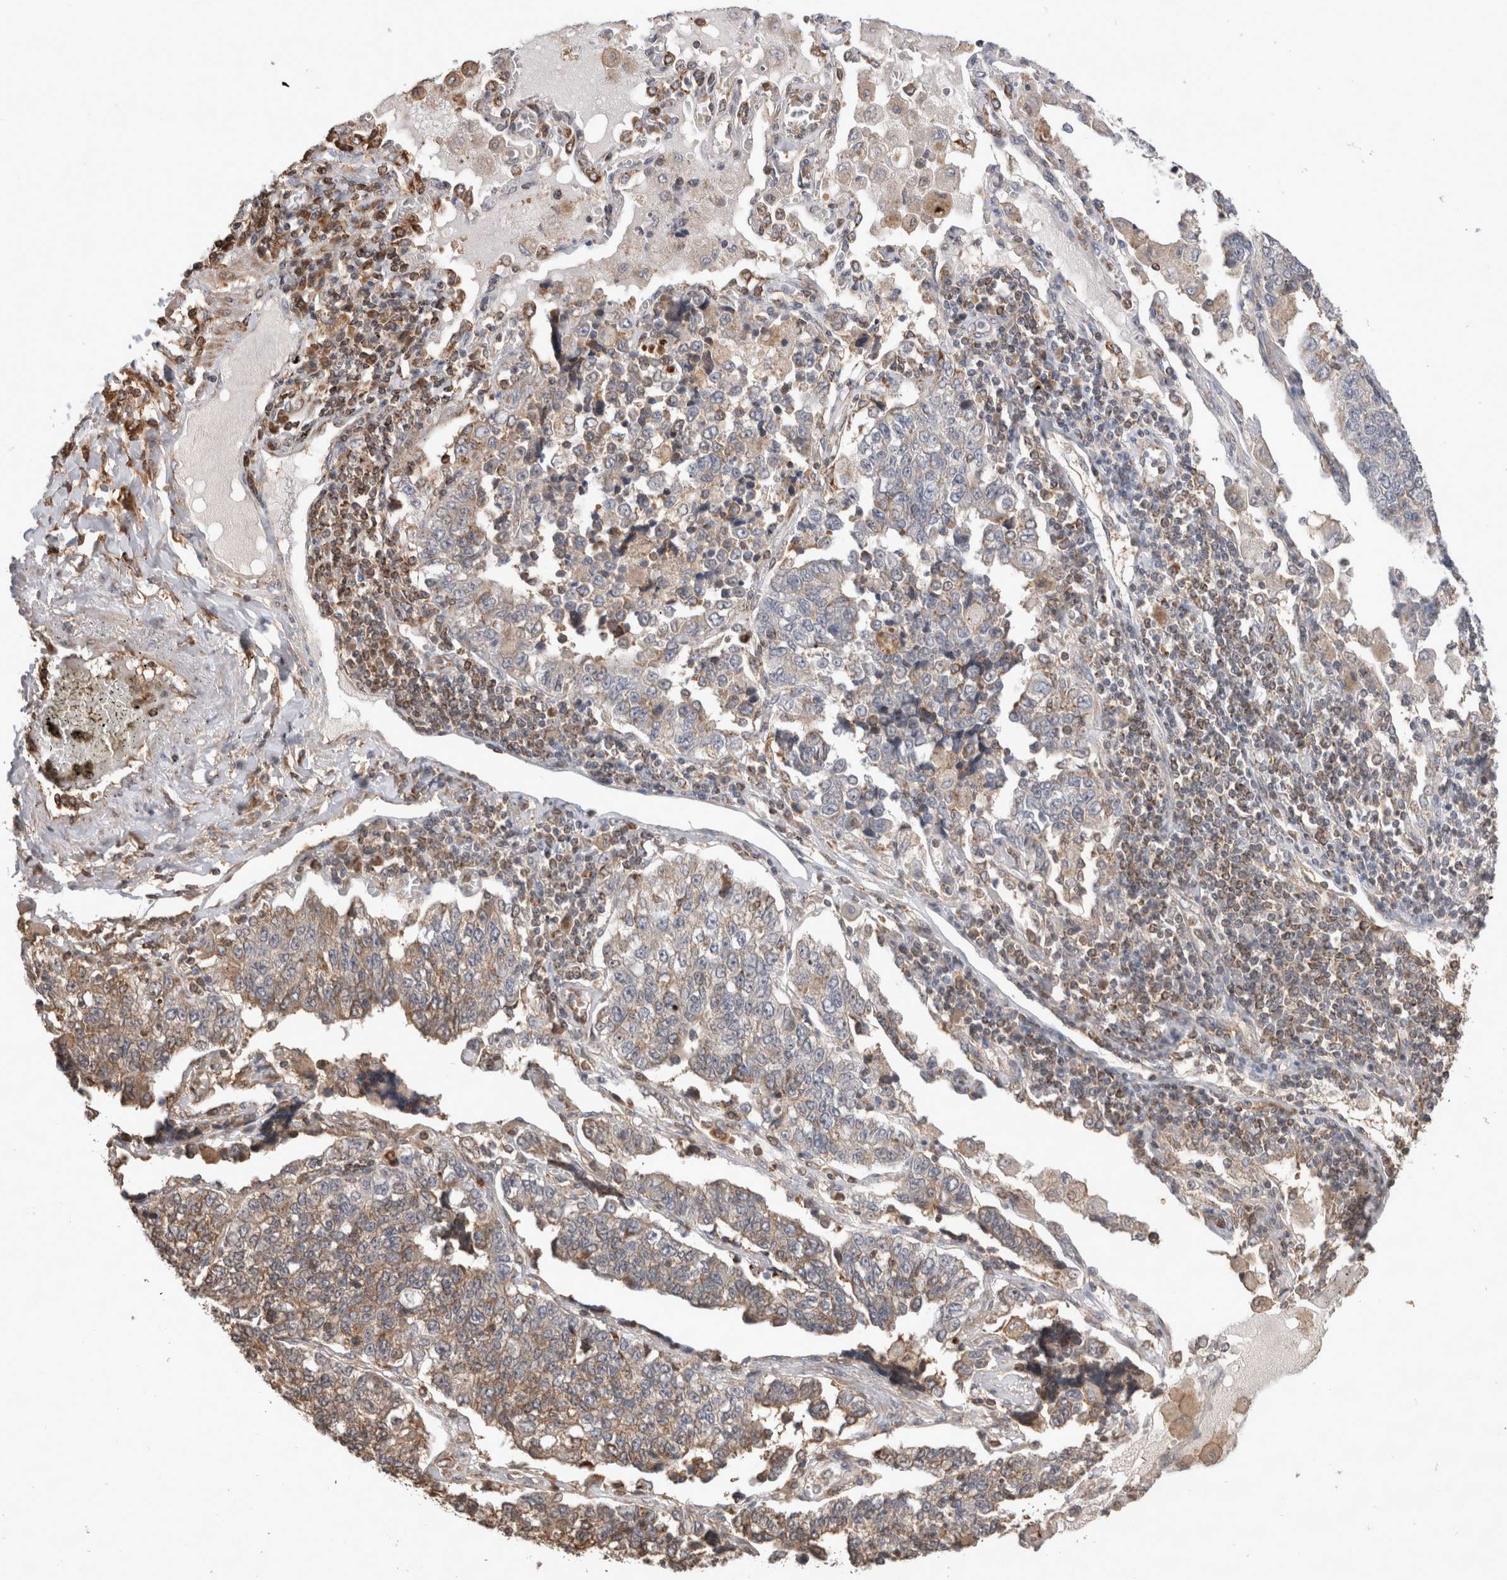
{"staining": {"intensity": "weak", "quantity": "25%-75%", "location": "cytoplasmic/membranous"}, "tissue": "lung cancer", "cell_type": "Tumor cells", "image_type": "cancer", "snomed": [{"axis": "morphology", "description": "Adenocarcinoma, NOS"}, {"axis": "topography", "description": "Lung"}], "caption": "Immunohistochemistry histopathology image of neoplastic tissue: human lung cancer stained using IHC demonstrates low levels of weak protein expression localized specifically in the cytoplasmic/membranous of tumor cells, appearing as a cytoplasmic/membranous brown color.", "gene": "IMMP2L", "patient": {"sex": "male", "age": 49}}